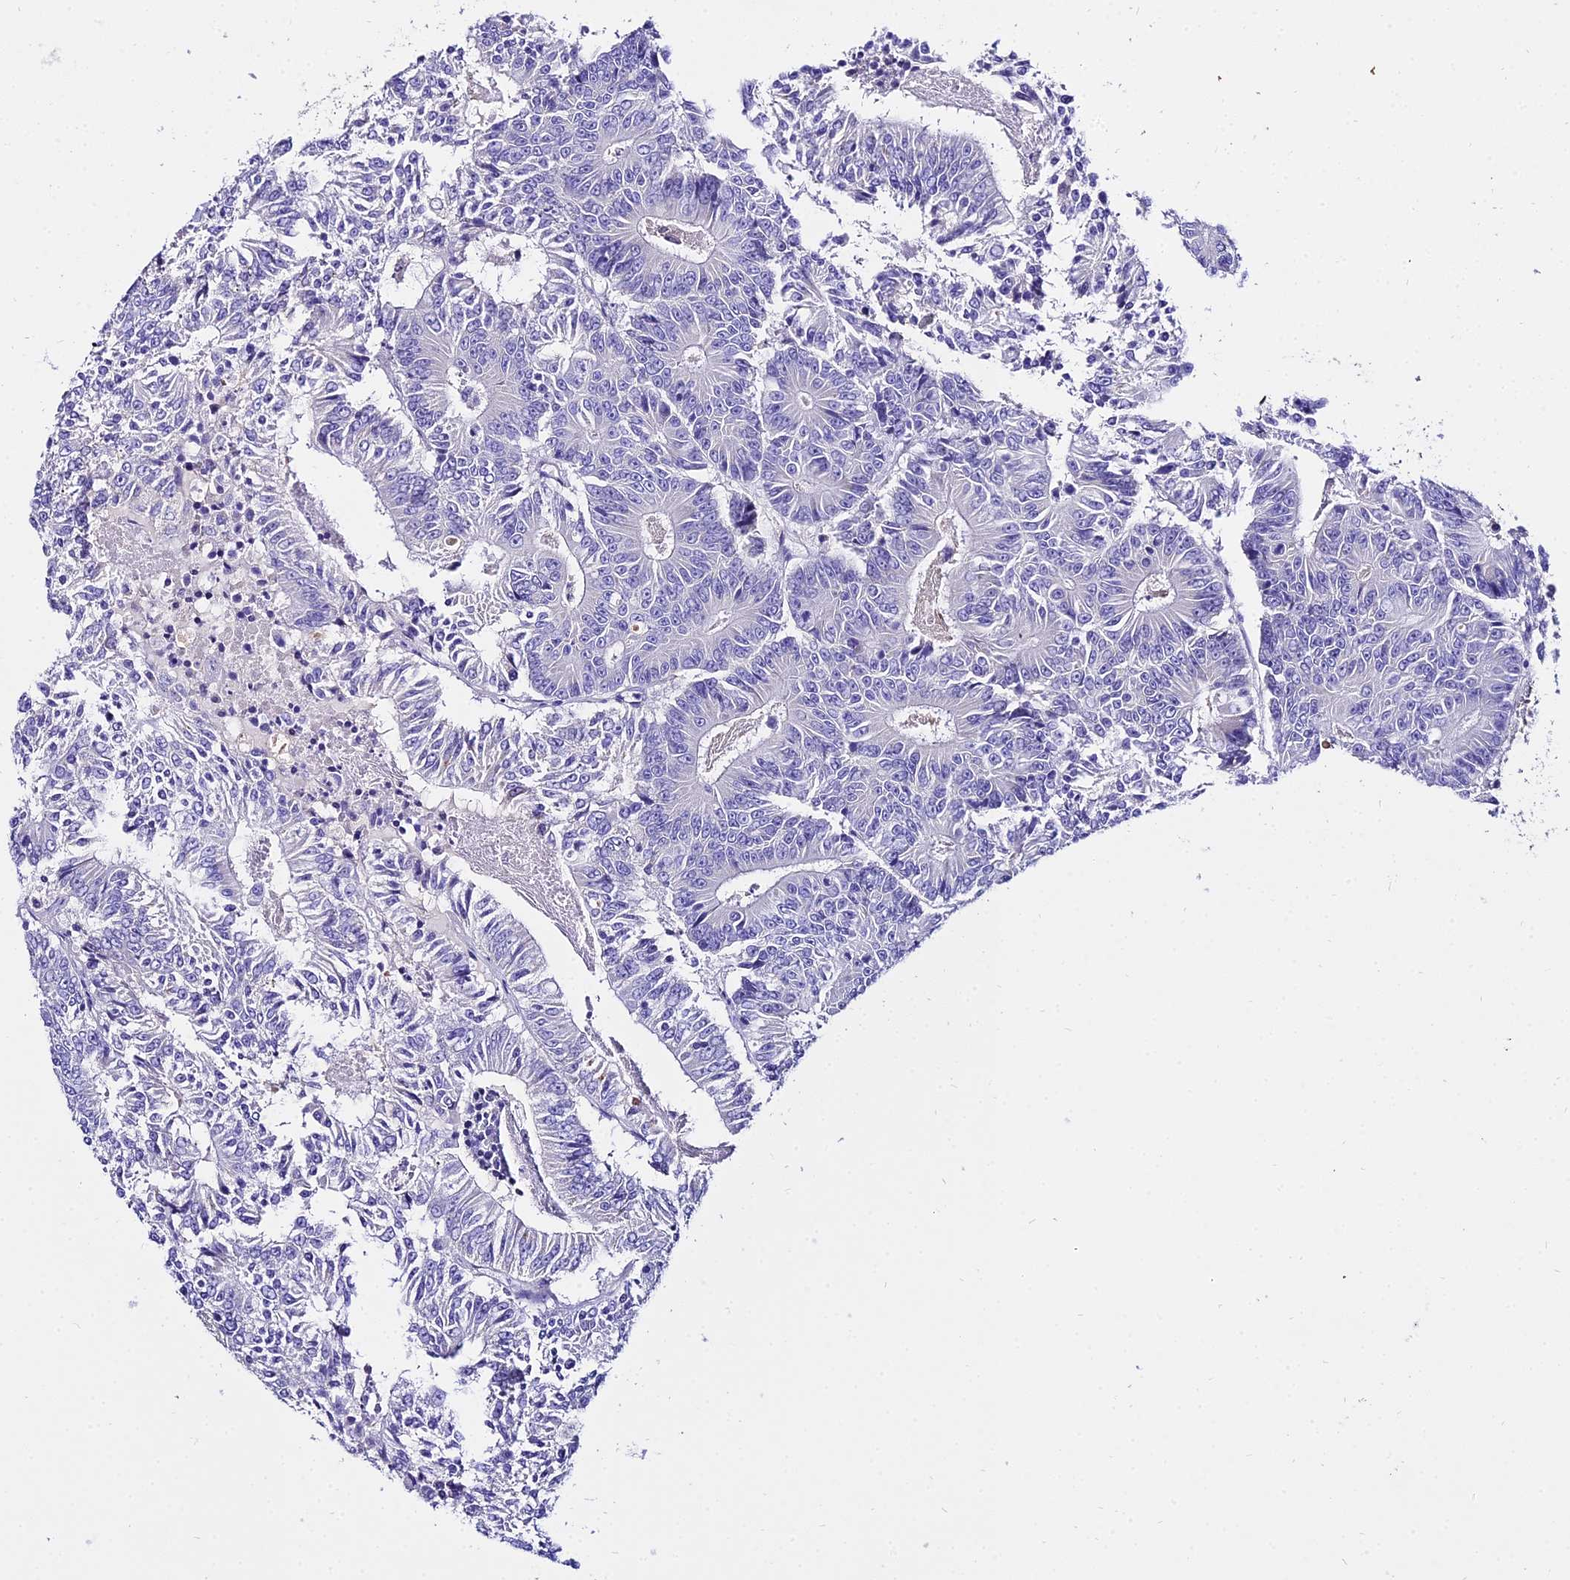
{"staining": {"intensity": "negative", "quantity": "none", "location": "none"}, "tissue": "colorectal cancer", "cell_type": "Tumor cells", "image_type": "cancer", "snomed": [{"axis": "morphology", "description": "Adenocarcinoma, NOS"}, {"axis": "topography", "description": "Colon"}], "caption": "A high-resolution image shows IHC staining of colorectal cancer (adenocarcinoma), which demonstrates no significant expression in tumor cells. (Brightfield microscopy of DAB immunohistochemistry at high magnification).", "gene": "TUBA3D", "patient": {"sex": "male", "age": 83}}